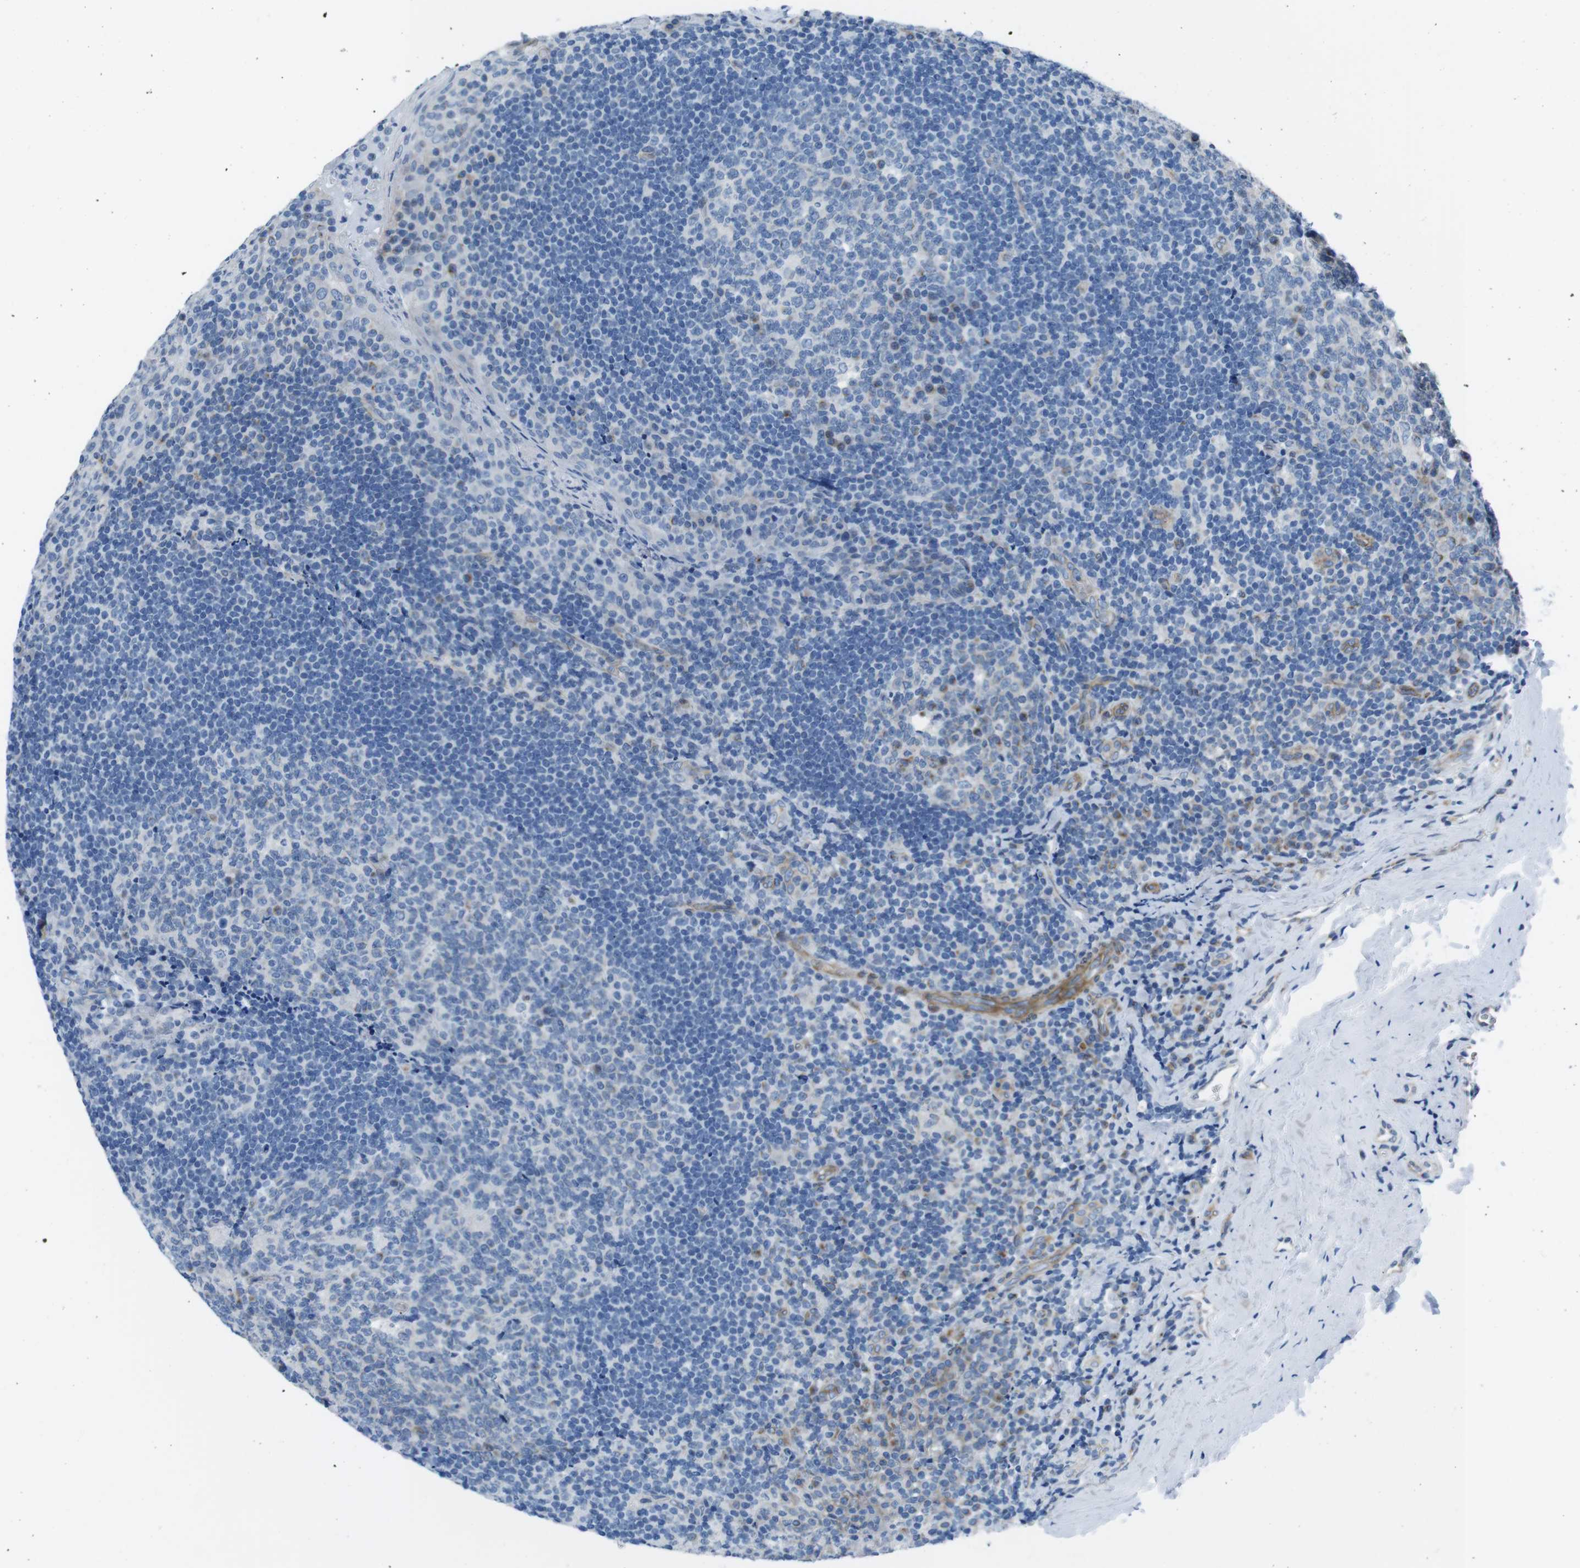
{"staining": {"intensity": "negative", "quantity": "none", "location": "none"}, "tissue": "tonsil", "cell_type": "Germinal center cells", "image_type": "normal", "snomed": [{"axis": "morphology", "description": "Normal tissue, NOS"}, {"axis": "topography", "description": "Tonsil"}], "caption": "The image demonstrates no staining of germinal center cells in unremarkable tonsil. (DAB (3,3'-diaminobenzidine) IHC, high magnification).", "gene": "MUC2", "patient": {"sex": "male", "age": 17}}